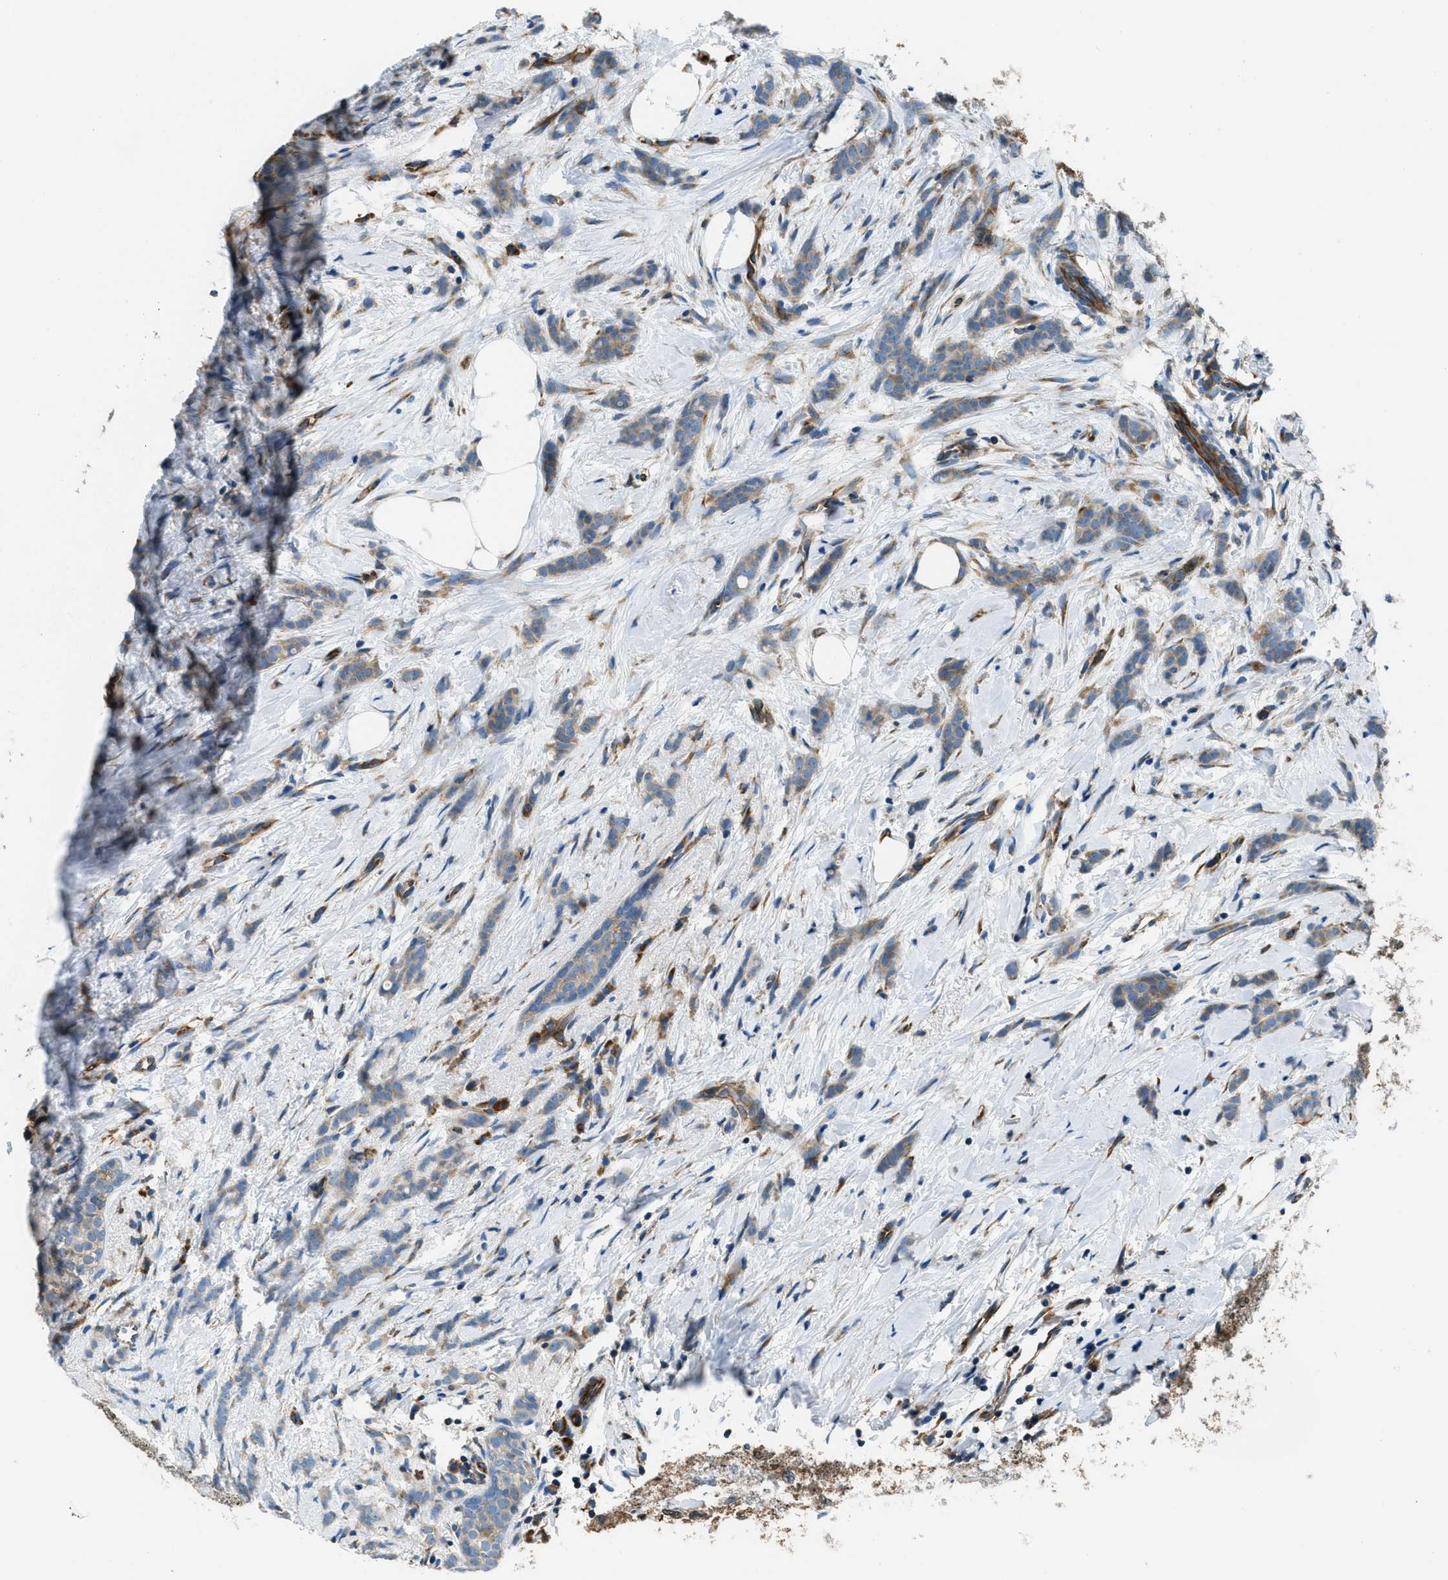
{"staining": {"intensity": "weak", "quantity": "25%-75%", "location": "cytoplasmic/membranous"}, "tissue": "breast cancer", "cell_type": "Tumor cells", "image_type": "cancer", "snomed": [{"axis": "morphology", "description": "Lobular carcinoma, in situ"}, {"axis": "morphology", "description": "Lobular carcinoma"}, {"axis": "topography", "description": "Breast"}], "caption": "Lobular carcinoma (breast) tissue demonstrates weak cytoplasmic/membranous expression in approximately 25%-75% of tumor cells, visualized by immunohistochemistry.", "gene": "GIMAP8", "patient": {"sex": "female", "age": 41}}